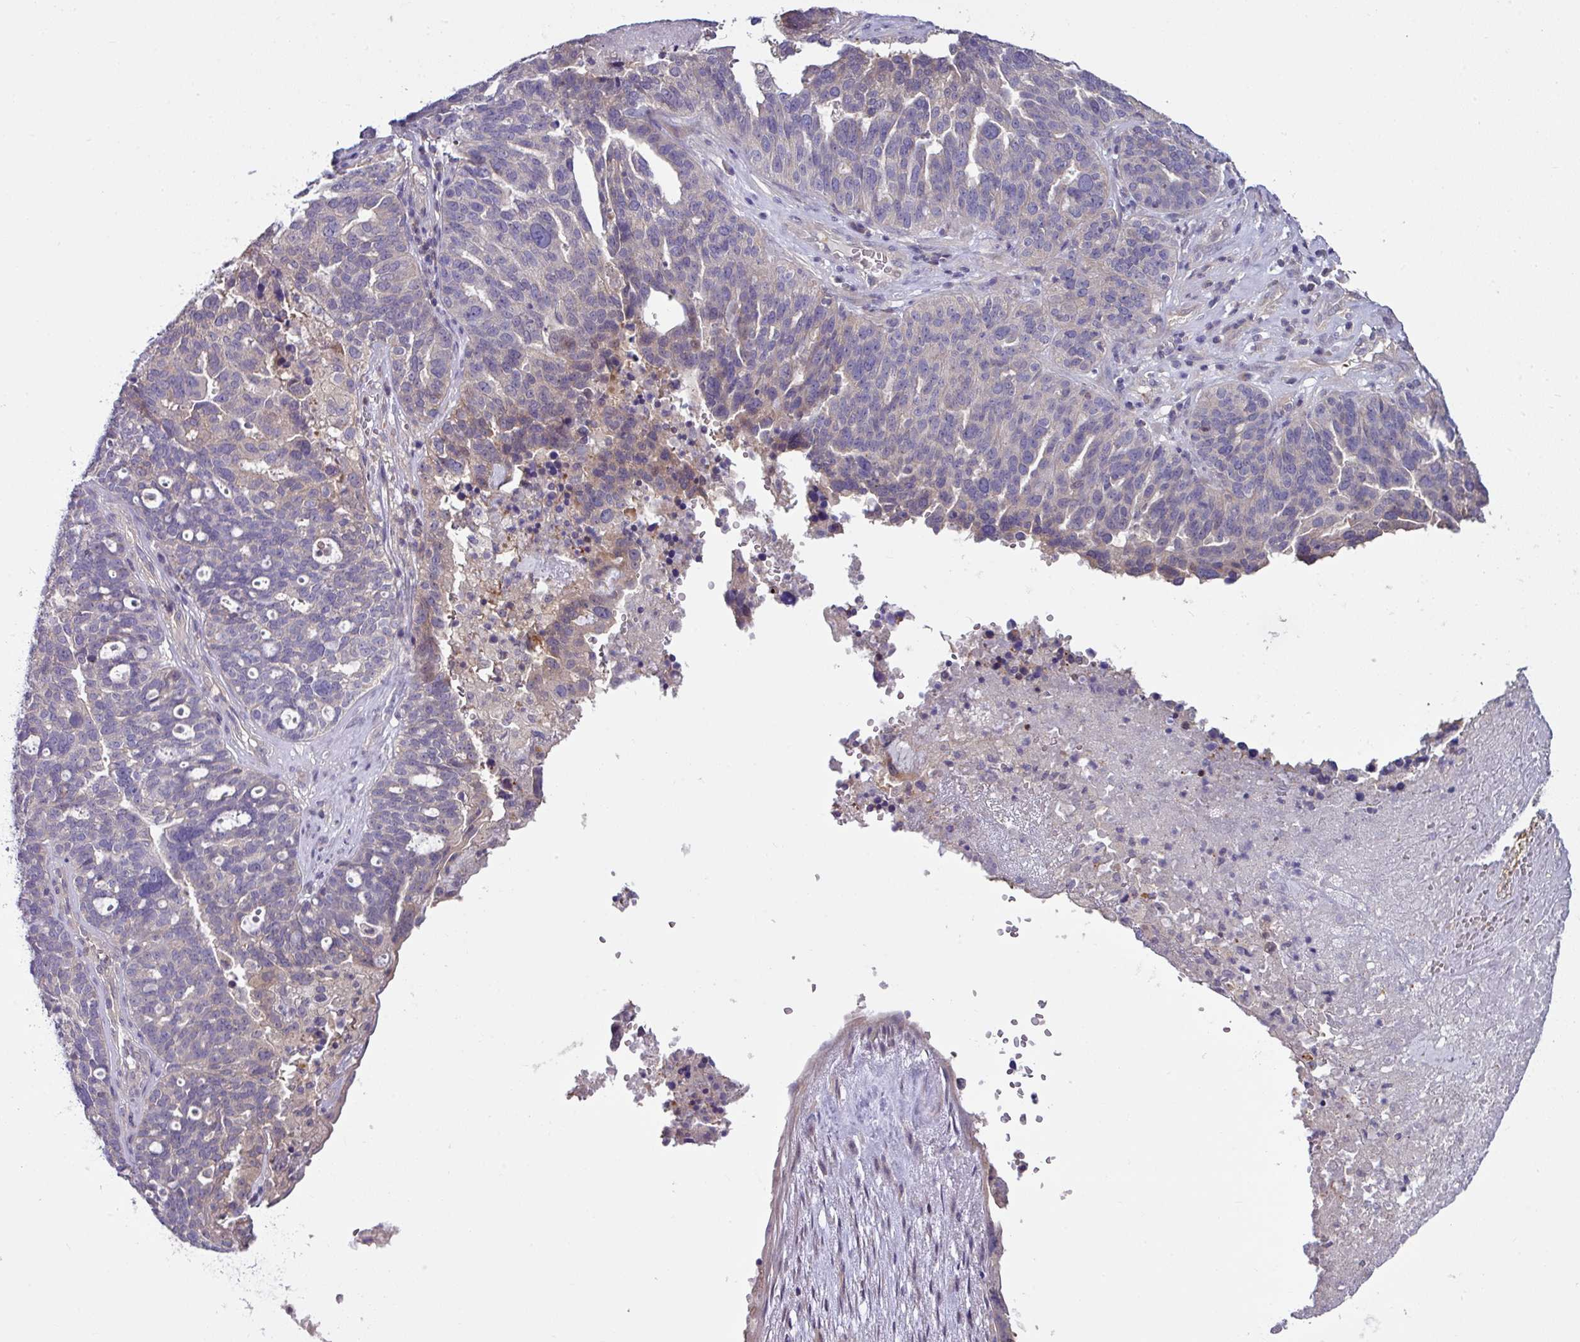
{"staining": {"intensity": "negative", "quantity": "none", "location": "none"}, "tissue": "ovarian cancer", "cell_type": "Tumor cells", "image_type": "cancer", "snomed": [{"axis": "morphology", "description": "Cystadenocarcinoma, serous, NOS"}, {"axis": "topography", "description": "Ovary"}], "caption": "Human ovarian cancer (serous cystadenocarcinoma) stained for a protein using IHC demonstrates no positivity in tumor cells.", "gene": "SLAMF6", "patient": {"sex": "female", "age": 59}}